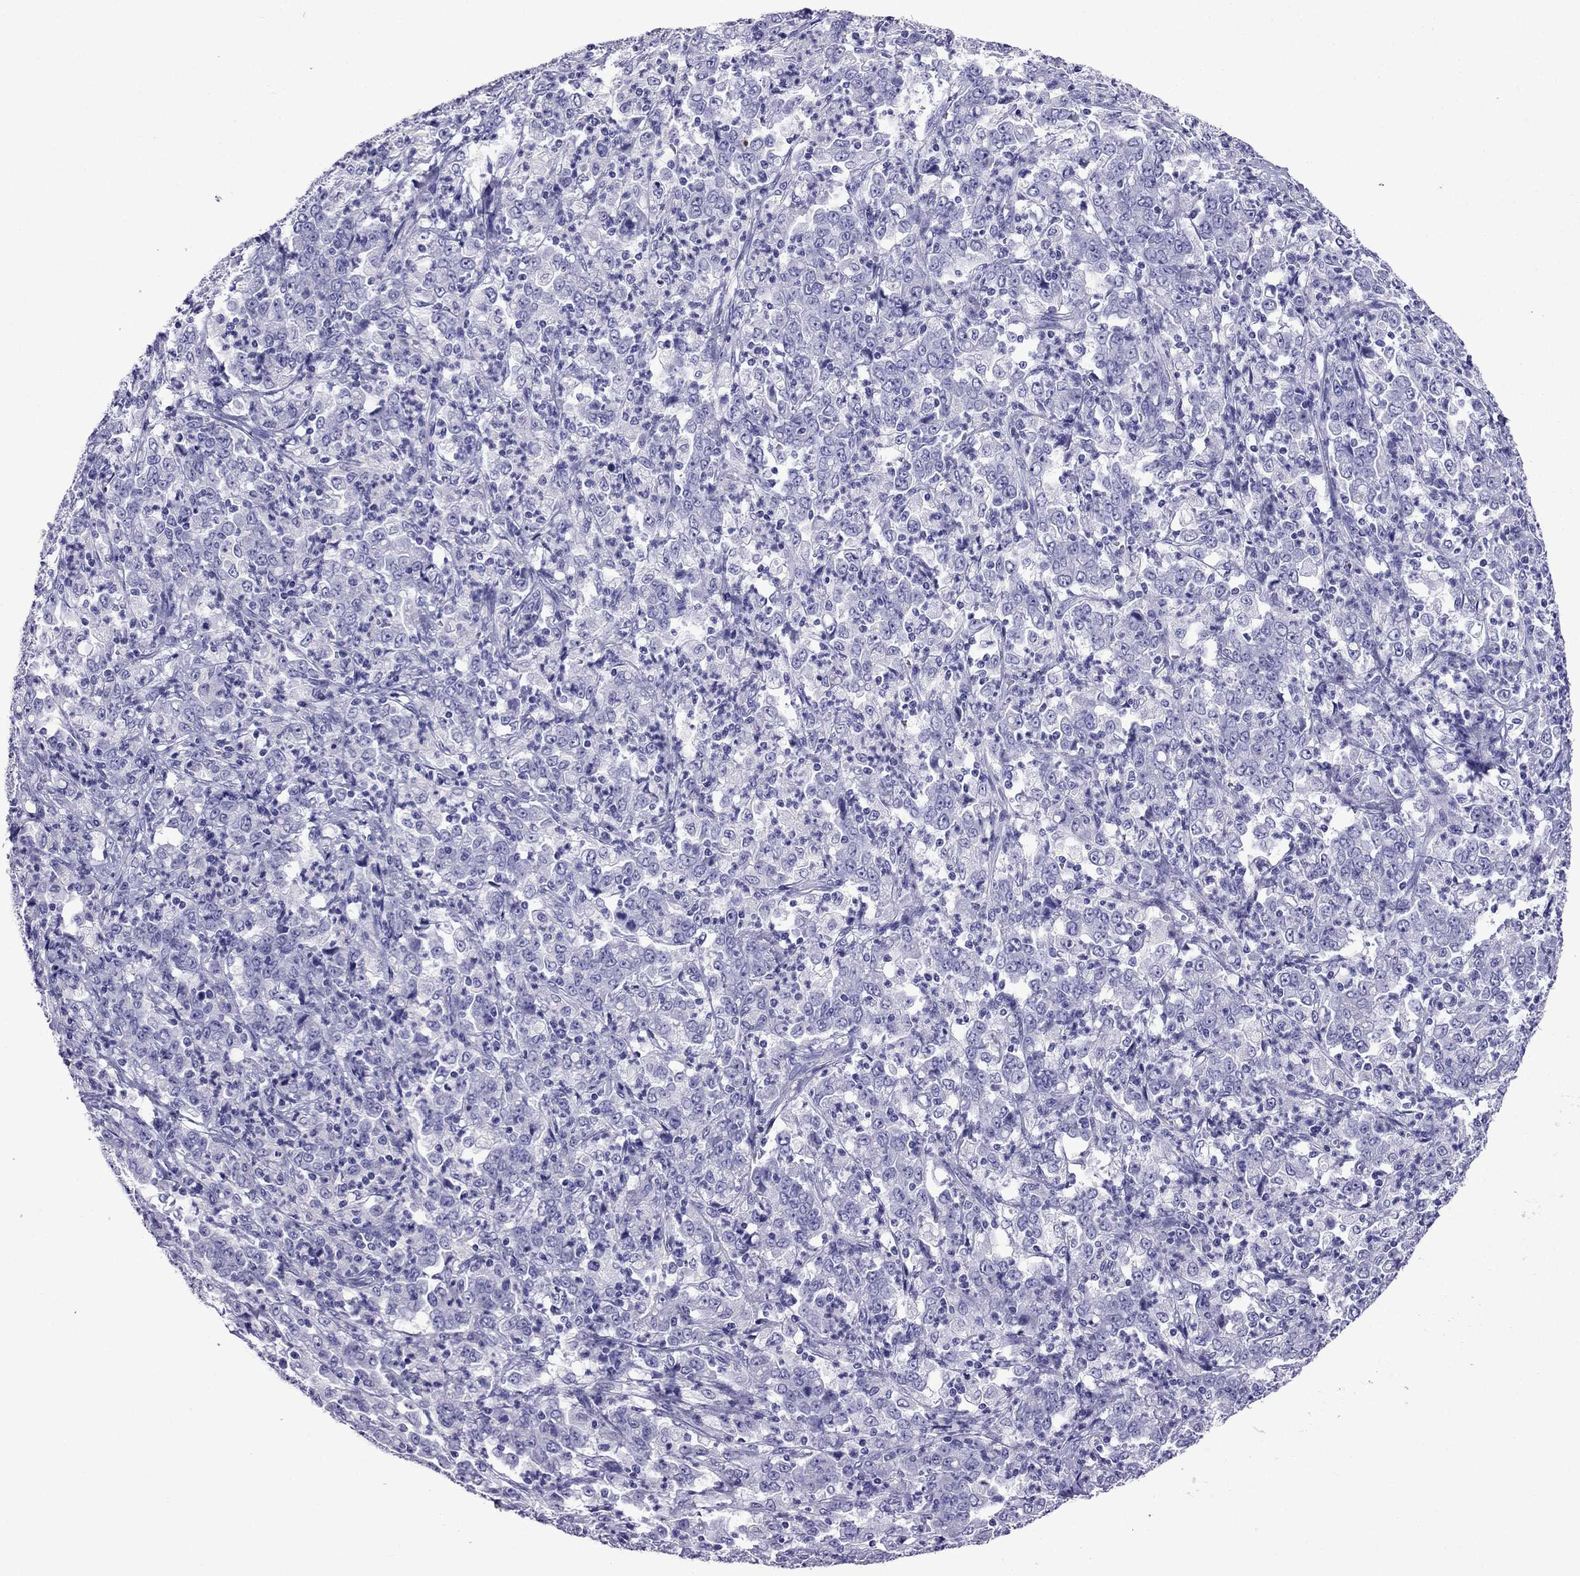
{"staining": {"intensity": "negative", "quantity": "none", "location": "none"}, "tissue": "stomach cancer", "cell_type": "Tumor cells", "image_type": "cancer", "snomed": [{"axis": "morphology", "description": "Adenocarcinoma, NOS"}, {"axis": "topography", "description": "Stomach, lower"}], "caption": "Tumor cells show no significant positivity in stomach cancer. (DAB (3,3'-diaminobenzidine) immunohistochemistry (IHC), high magnification).", "gene": "CRYBA1", "patient": {"sex": "female", "age": 71}}